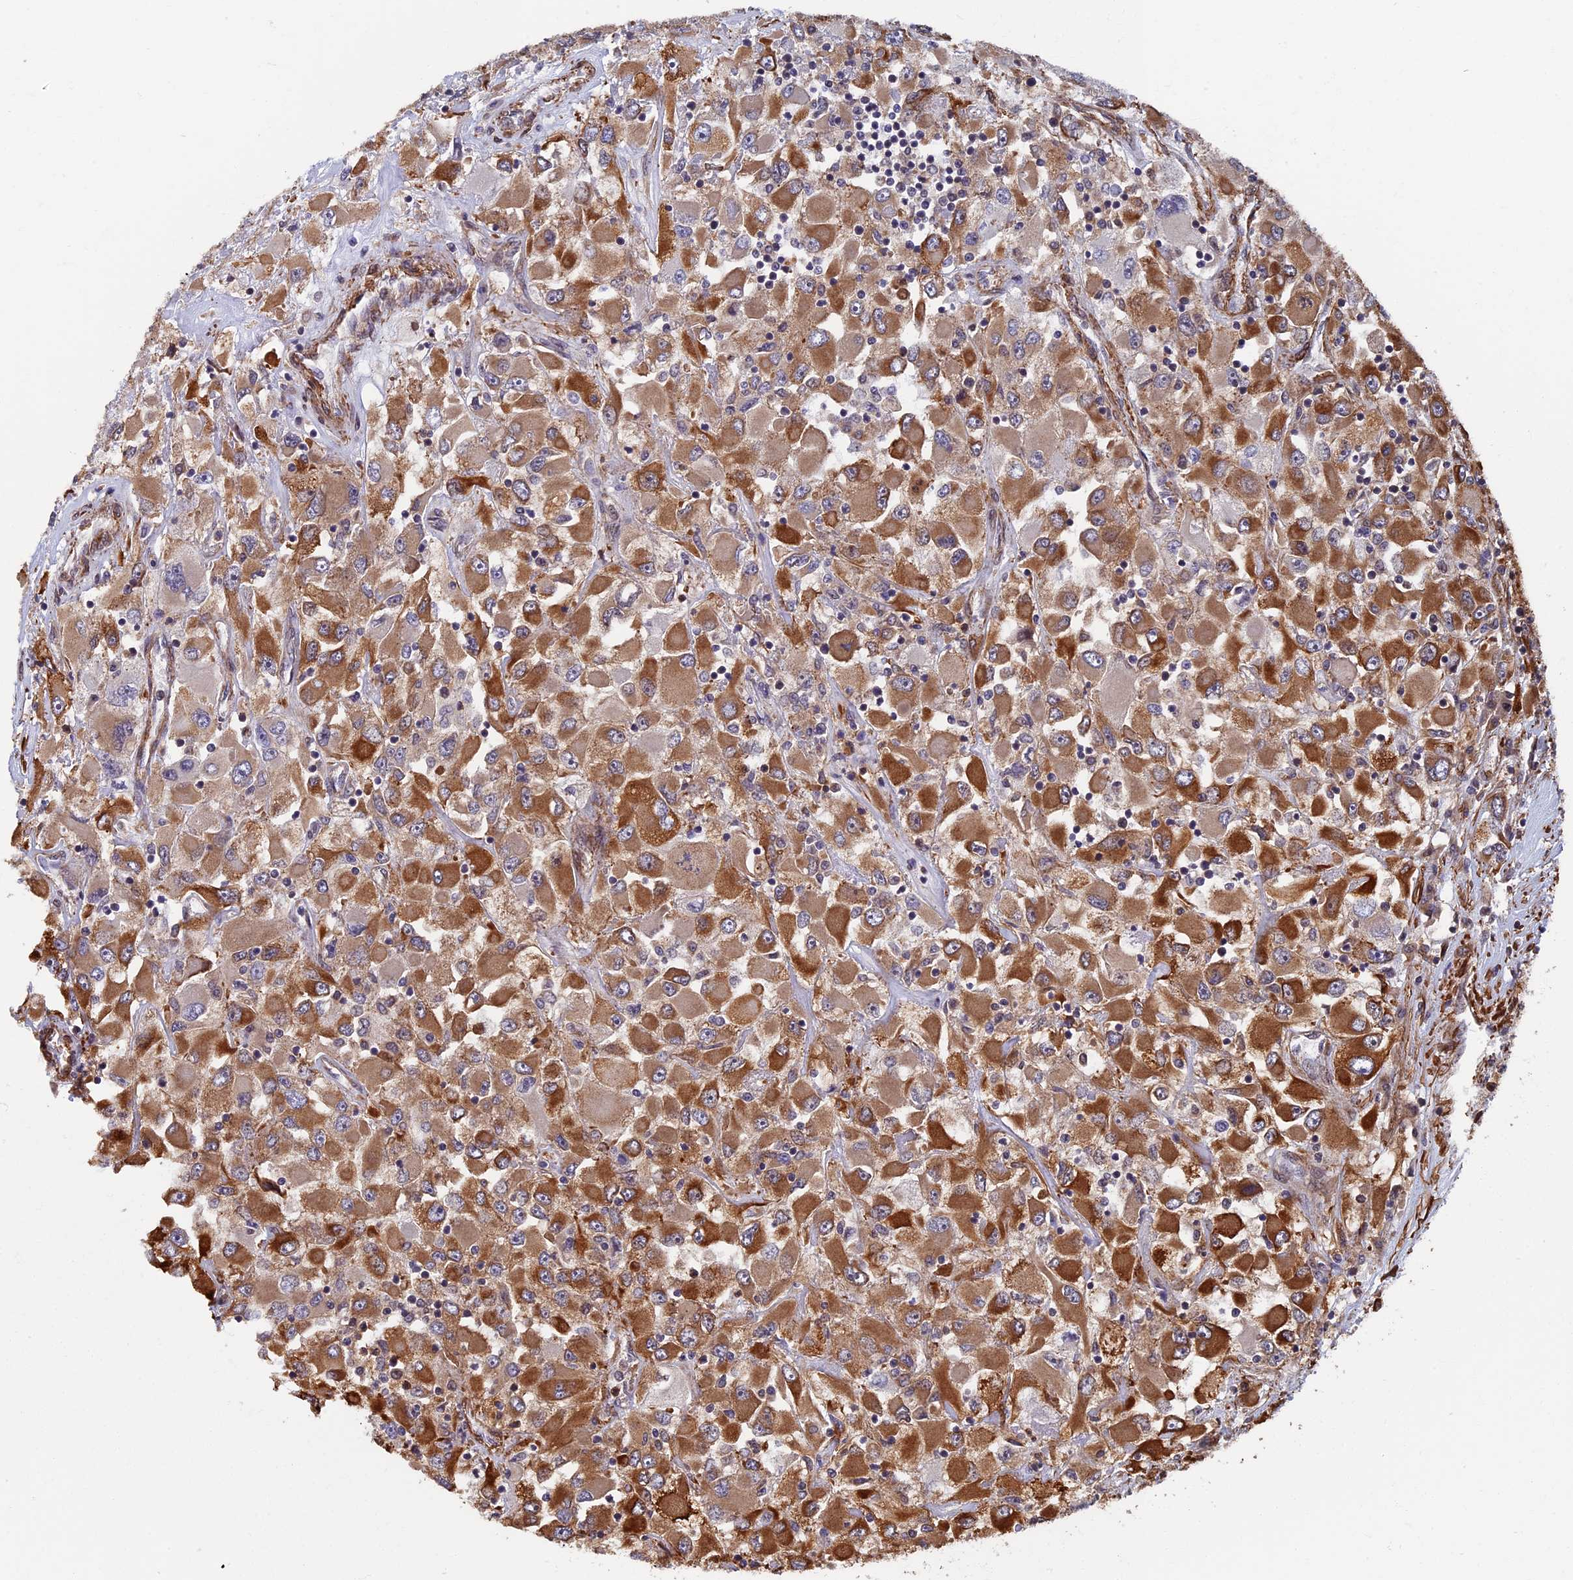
{"staining": {"intensity": "moderate", "quantity": ">75%", "location": "cytoplasmic/membranous"}, "tissue": "renal cancer", "cell_type": "Tumor cells", "image_type": "cancer", "snomed": [{"axis": "morphology", "description": "Adenocarcinoma, NOS"}, {"axis": "topography", "description": "Kidney"}], "caption": "Renal cancer was stained to show a protein in brown. There is medium levels of moderate cytoplasmic/membranous staining in approximately >75% of tumor cells.", "gene": "CTDP1", "patient": {"sex": "female", "age": 52}}